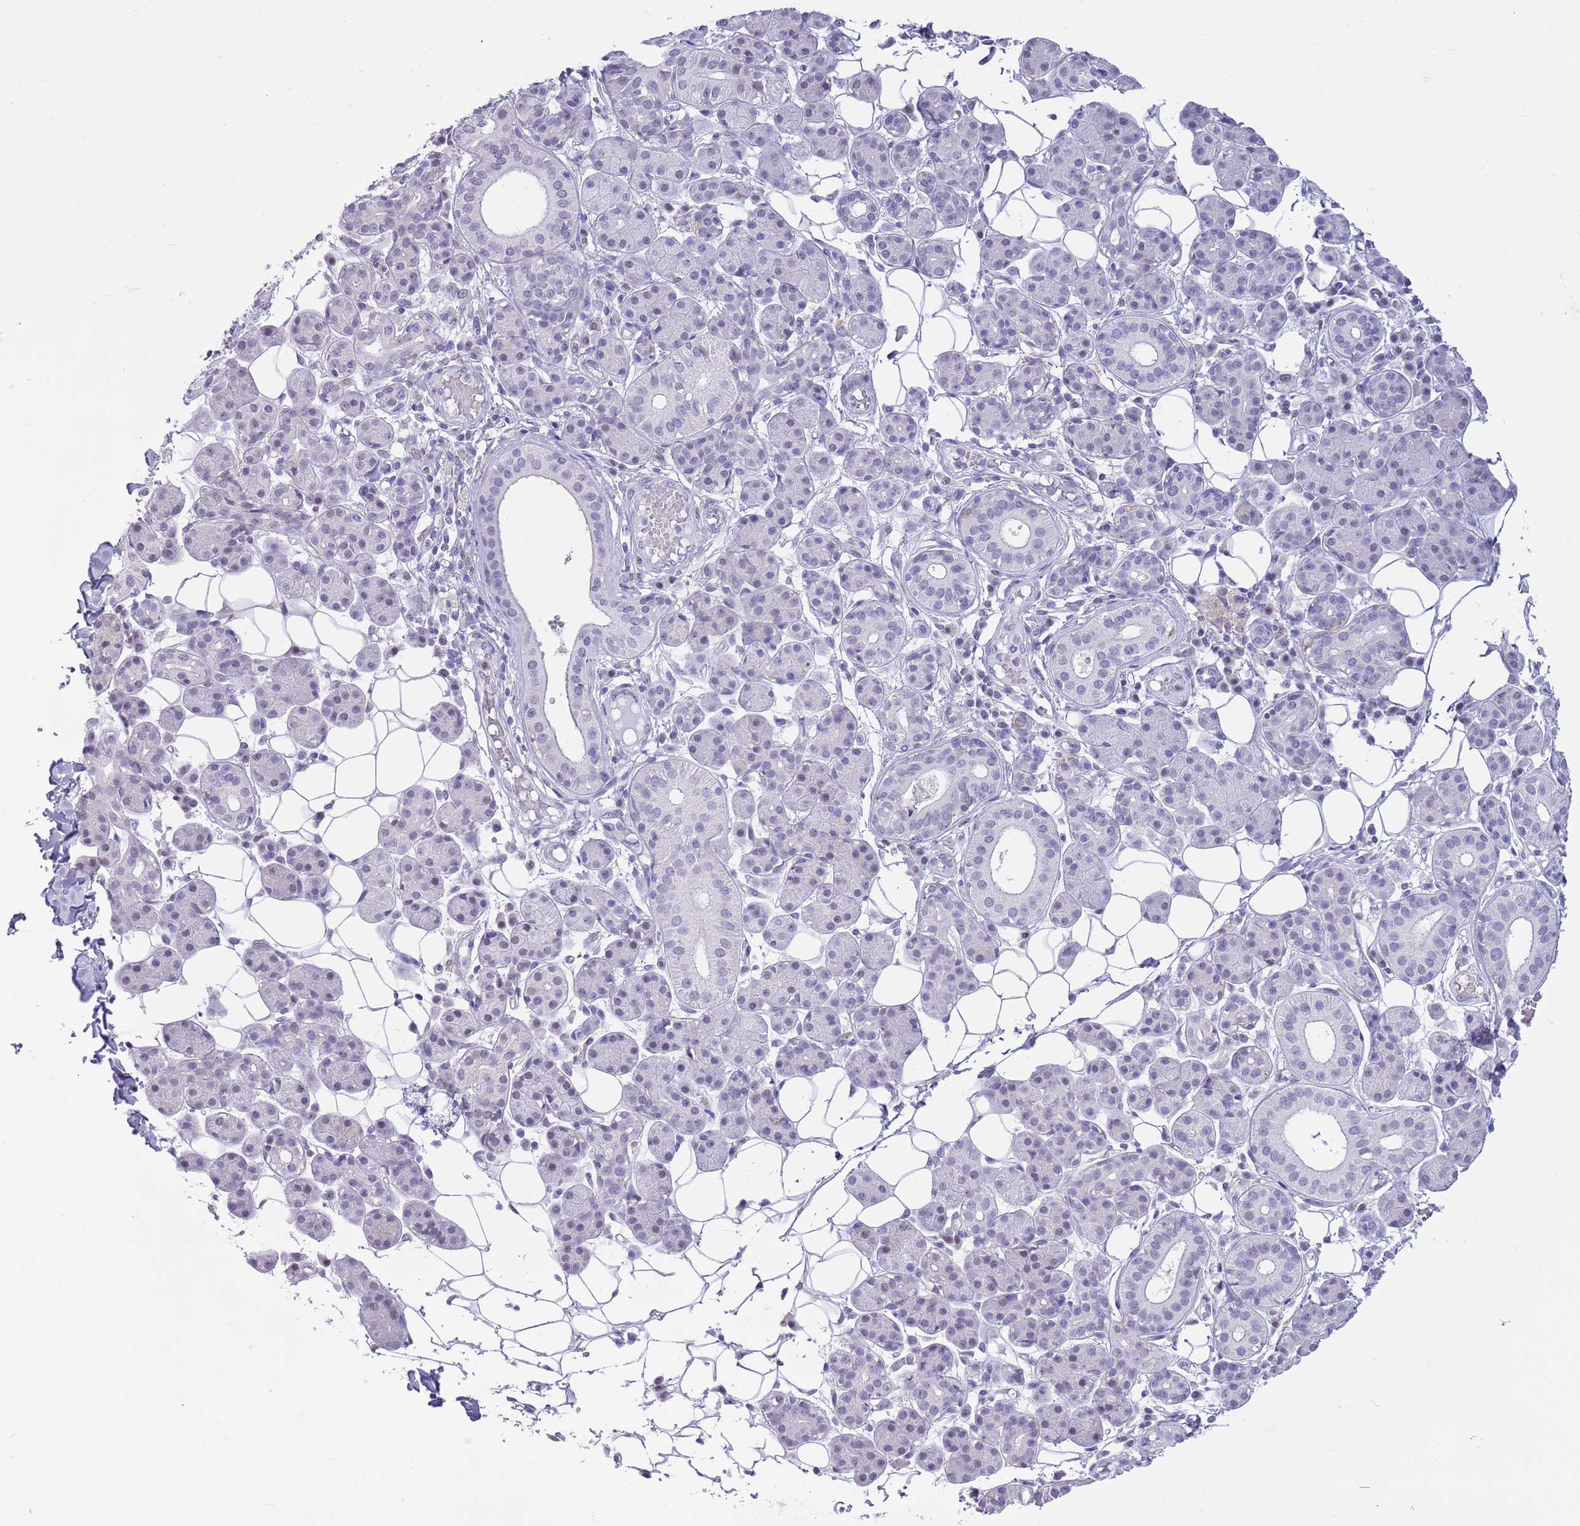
{"staining": {"intensity": "negative", "quantity": "none", "location": "none"}, "tissue": "salivary gland", "cell_type": "Glandular cells", "image_type": "normal", "snomed": [{"axis": "morphology", "description": "Normal tissue, NOS"}, {"axis": "topography", "description": "Salivary gland"}], "caption": "The immunohistochemistry (IHC) image has no significant staining in glandular cells of salivary gland. The staining is performed using DAB (3,3'-diaminobenzidine) brown chromogen with nuclei counter-stained in using hematoxylin.", "gene": "PPP1R17", "patient": {"sex": "female", "age": 33}}